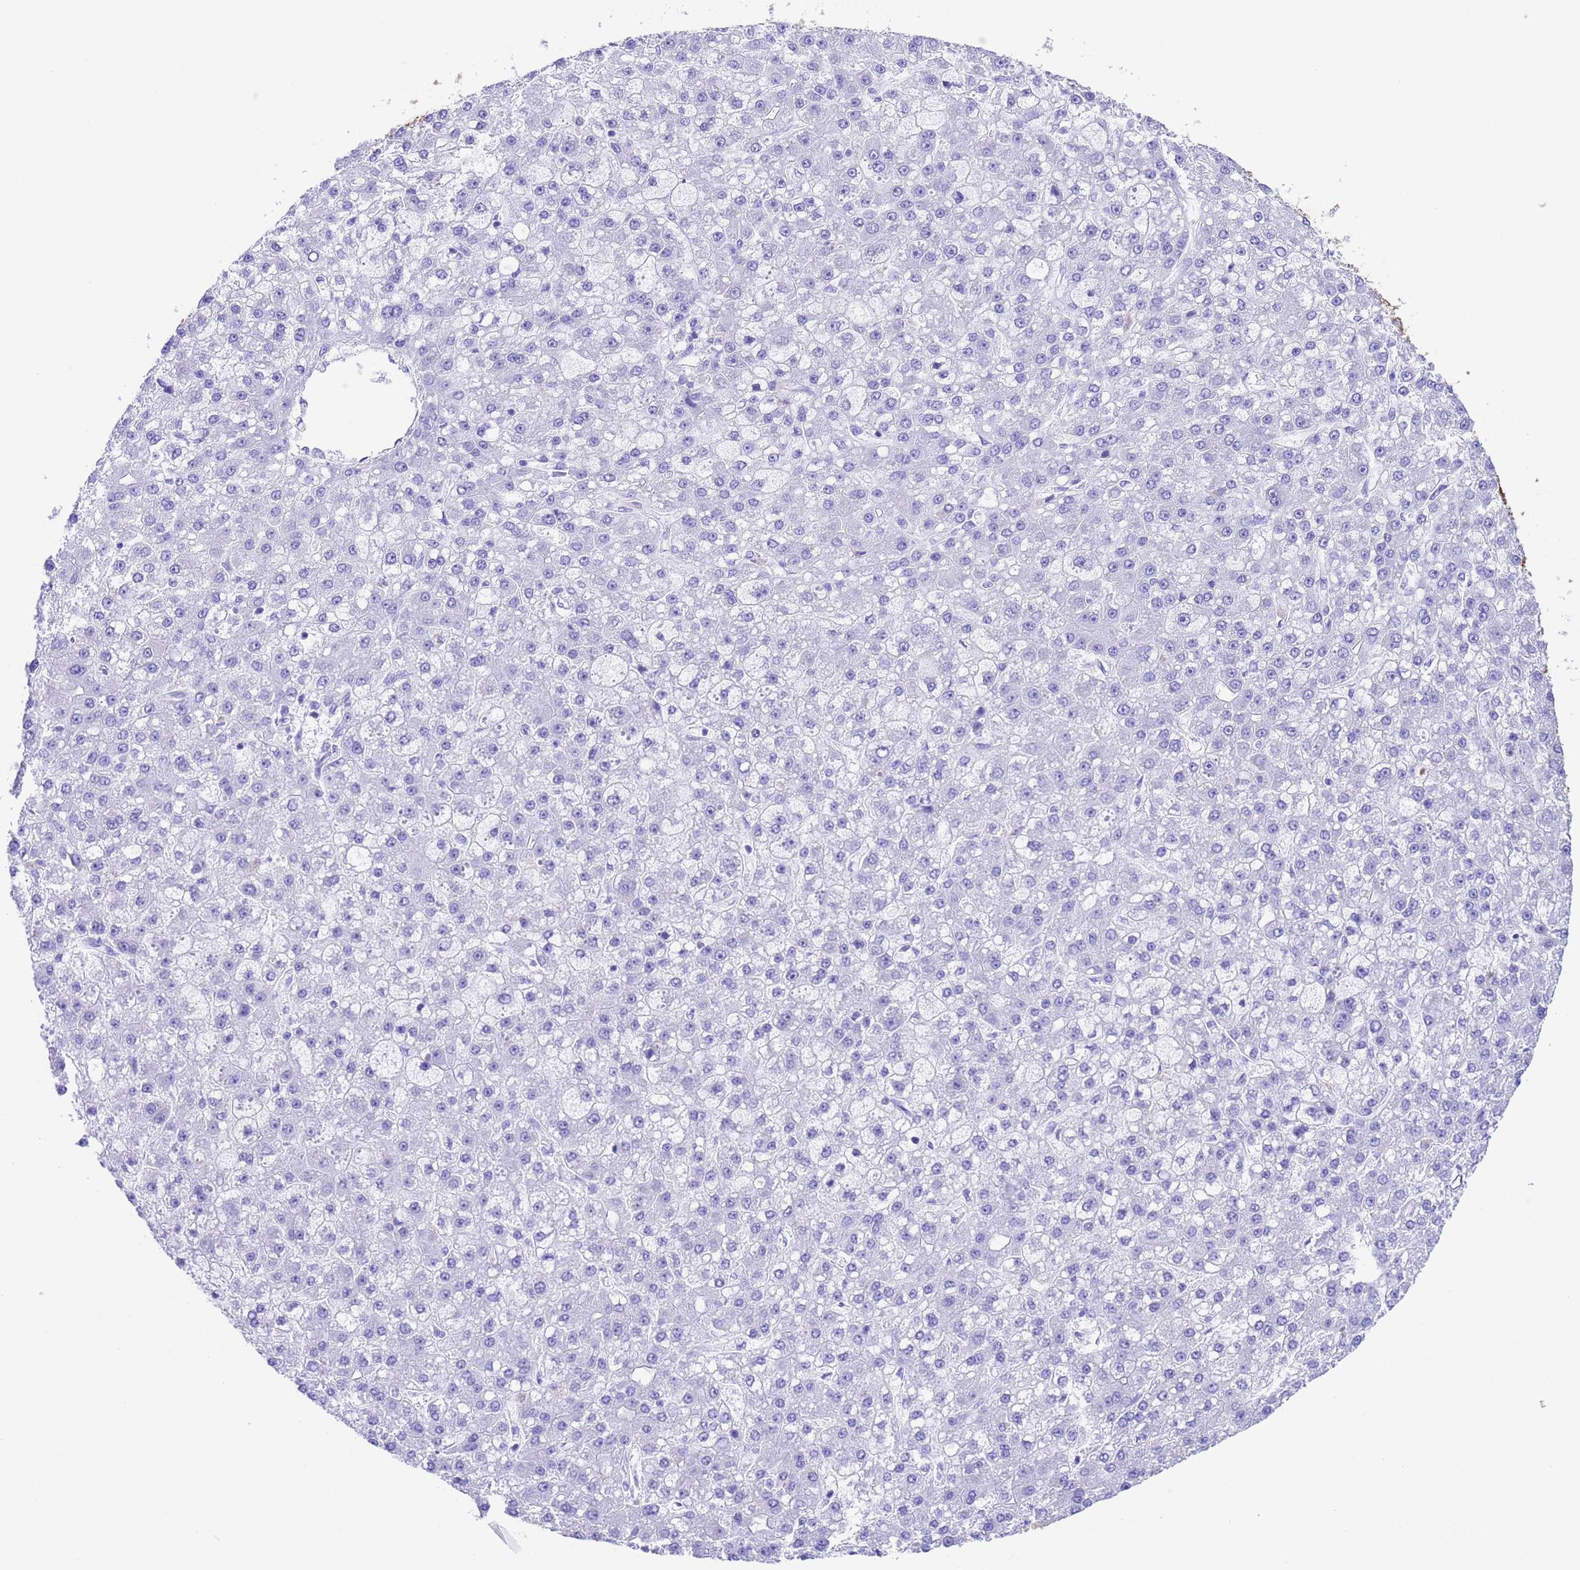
{"staining": {"intensity": "negative", "quantity": "none", "location": "none"}, "tissue": "liver cancer", "cell_type": "Tumor cells", "image_type": "cancer", "snomed": [{"axis": "morphology", "description": "Carcinoma, Hepatocellular, NOS"}, {"axis": "topography", "description": "Liver"}], "caption": "Human liver hepatocellular carcinoma stained for a protein using IHC shows no positivity in tumor cells.", "gene": "C6orf47", "patient": {"sex": "male", "age": 67}}